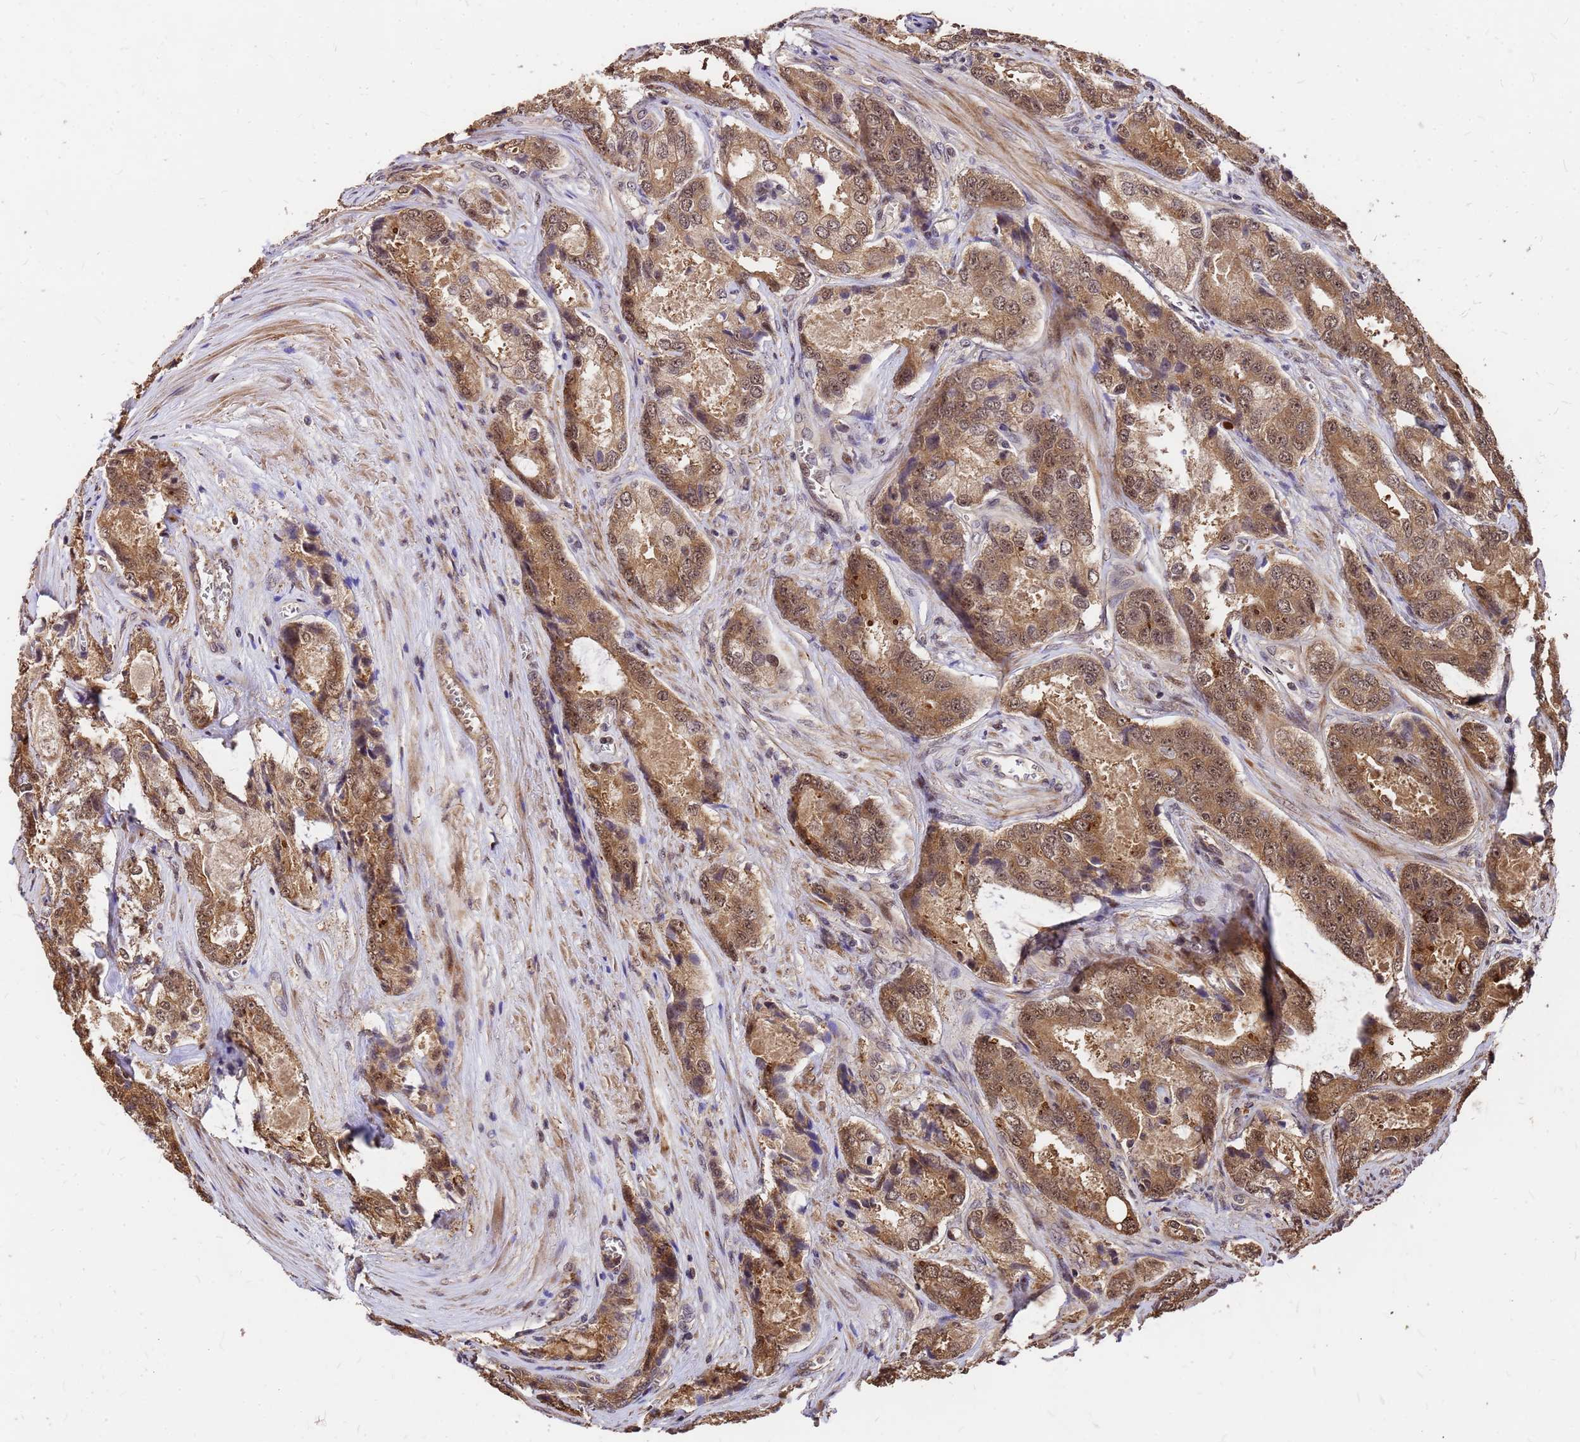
{"staining": {"intensity": "moderate", "quantity": ">75%", "location": "cytoplasmic/membranous,nuclear"}, "tissue": "prostate cancer", "cell_type": "Tumor cells", "image_type": "cancer", "snomed": [{"axis": "morphology", "description": "Adenocarcinoma, Low grade"}, {"axis": "topography", "description": "Prostate"}], "caption": "A histopathology image of prostate low-grade adenocarcinoma stained for a protein reveals moderate cytoplasmic/membranous and nuclear brown staining in tumor cells.", "gene": "GPATCH8", "patient": {"sex": "male", "age": 68}}